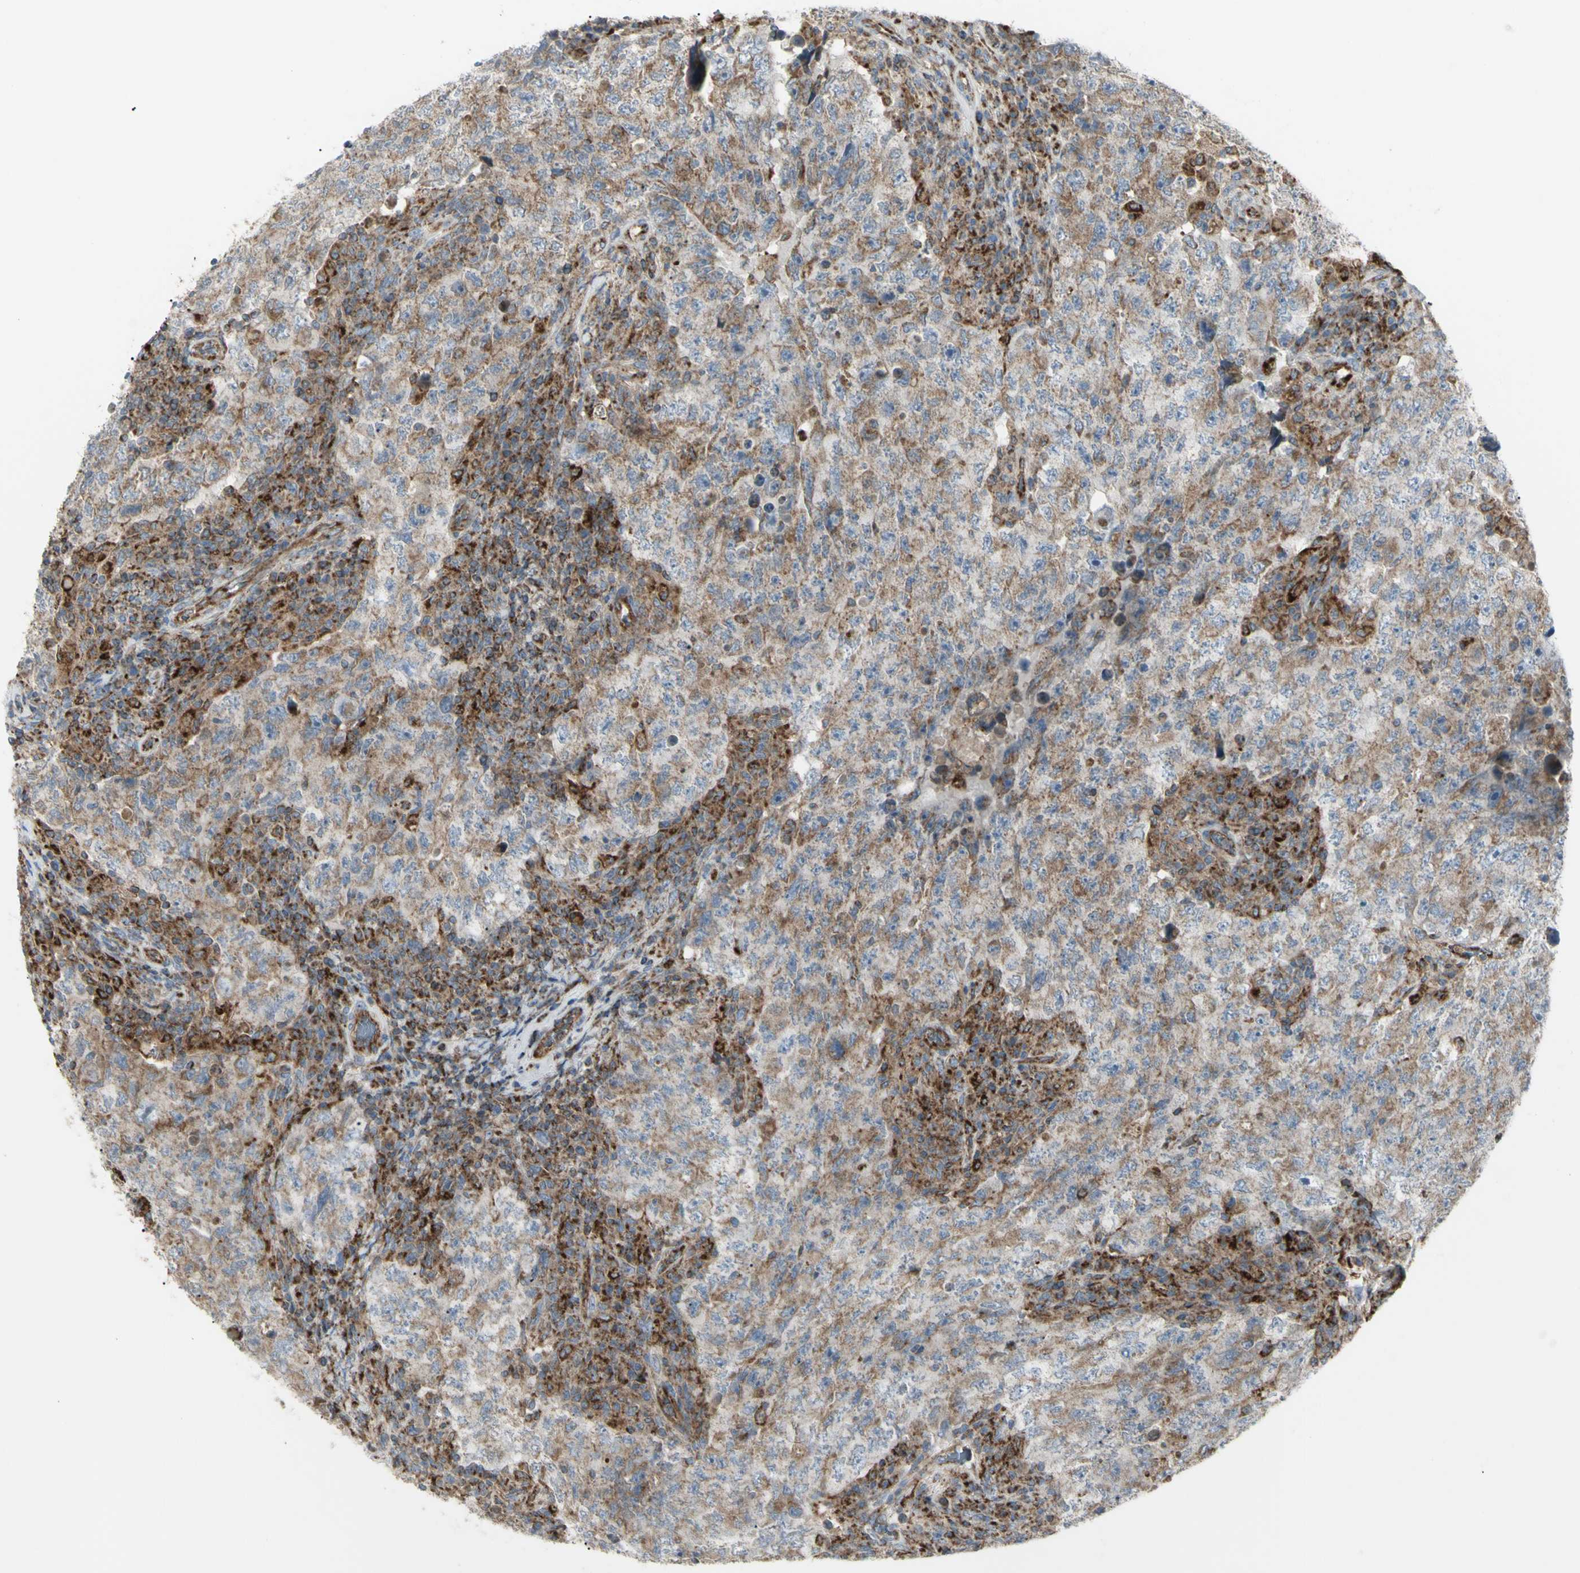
{"staining": {"intensity": "strong", "quantity": ">75%", "location": "cytoplasmic/membranous"}, "tissue": "testis cancer", "cell_type": "Tumor cells", "image_type": "cancer", "snomed": [{"axis": "morphology", "description": "Carcinoma, Embryonal, NOS"}, {"axis": "topography", "description": "Testis"}], "caption": "Approximately >75% of tumor cells in human testis embryonal carcinoma exhibit strong cytoplasmic/membranous protein positivity as visualized by brown immunohistochemical staining.", "gene": "CYB5R1", "patient": {"sex": "male", "age": 26}}